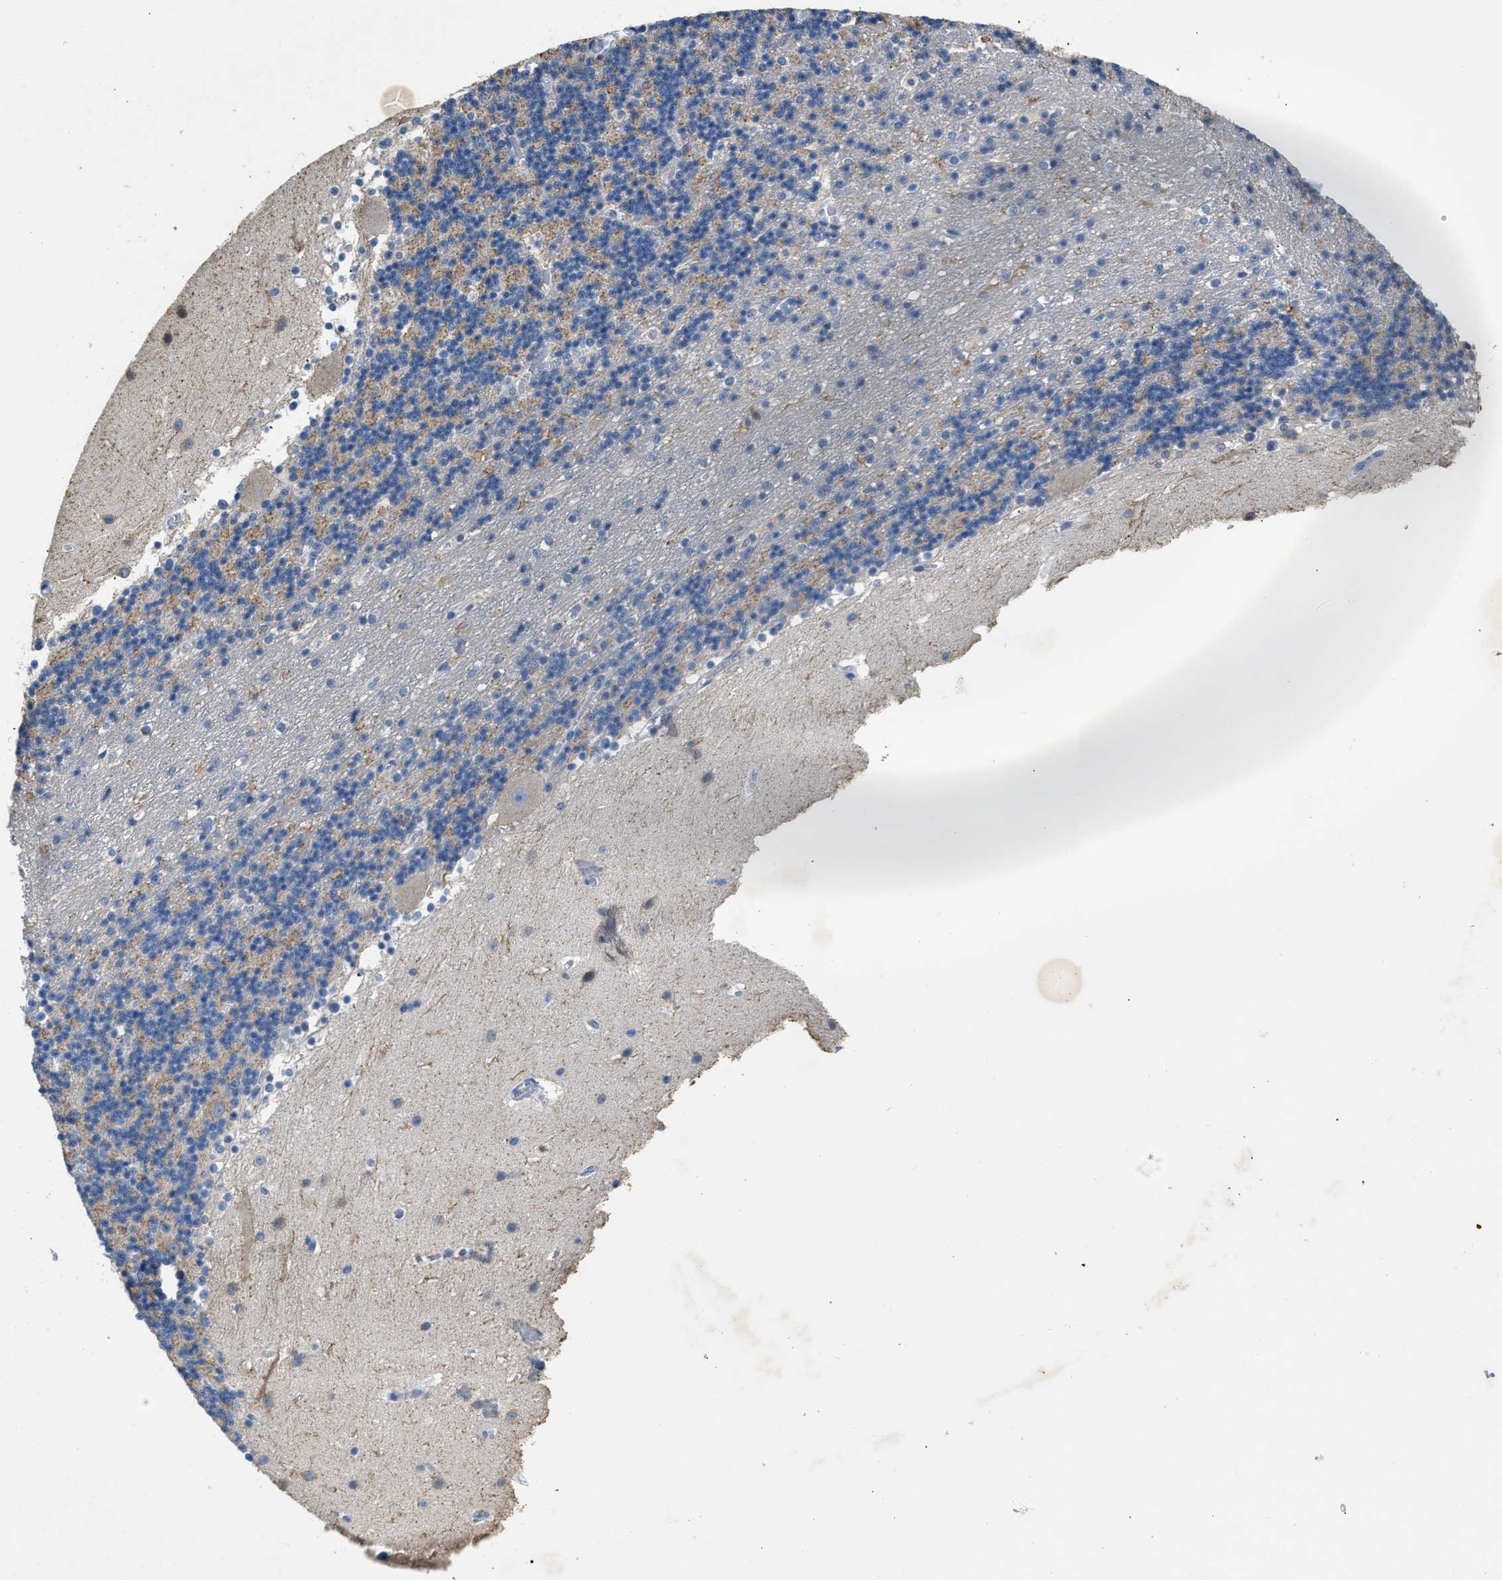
{"staining": {"intensity": "weak", "quantity": "<25%", "location": "cytoplasmic/membranous"}, "tissue": "cerebellum", "cell_type": "Cells in granular layer", "image_type": "normal", "snomed": [{"axis": "morphology", "description": "Normal tissue, NOS"}, {"axis": "topography", "description": "Cerebellum"}], "caption": "The IHC image has no significant positivity in cells in granular layer of cerebellum.", "gene": "TOMM34", "patient": {"sex": "male", "age": 45}}